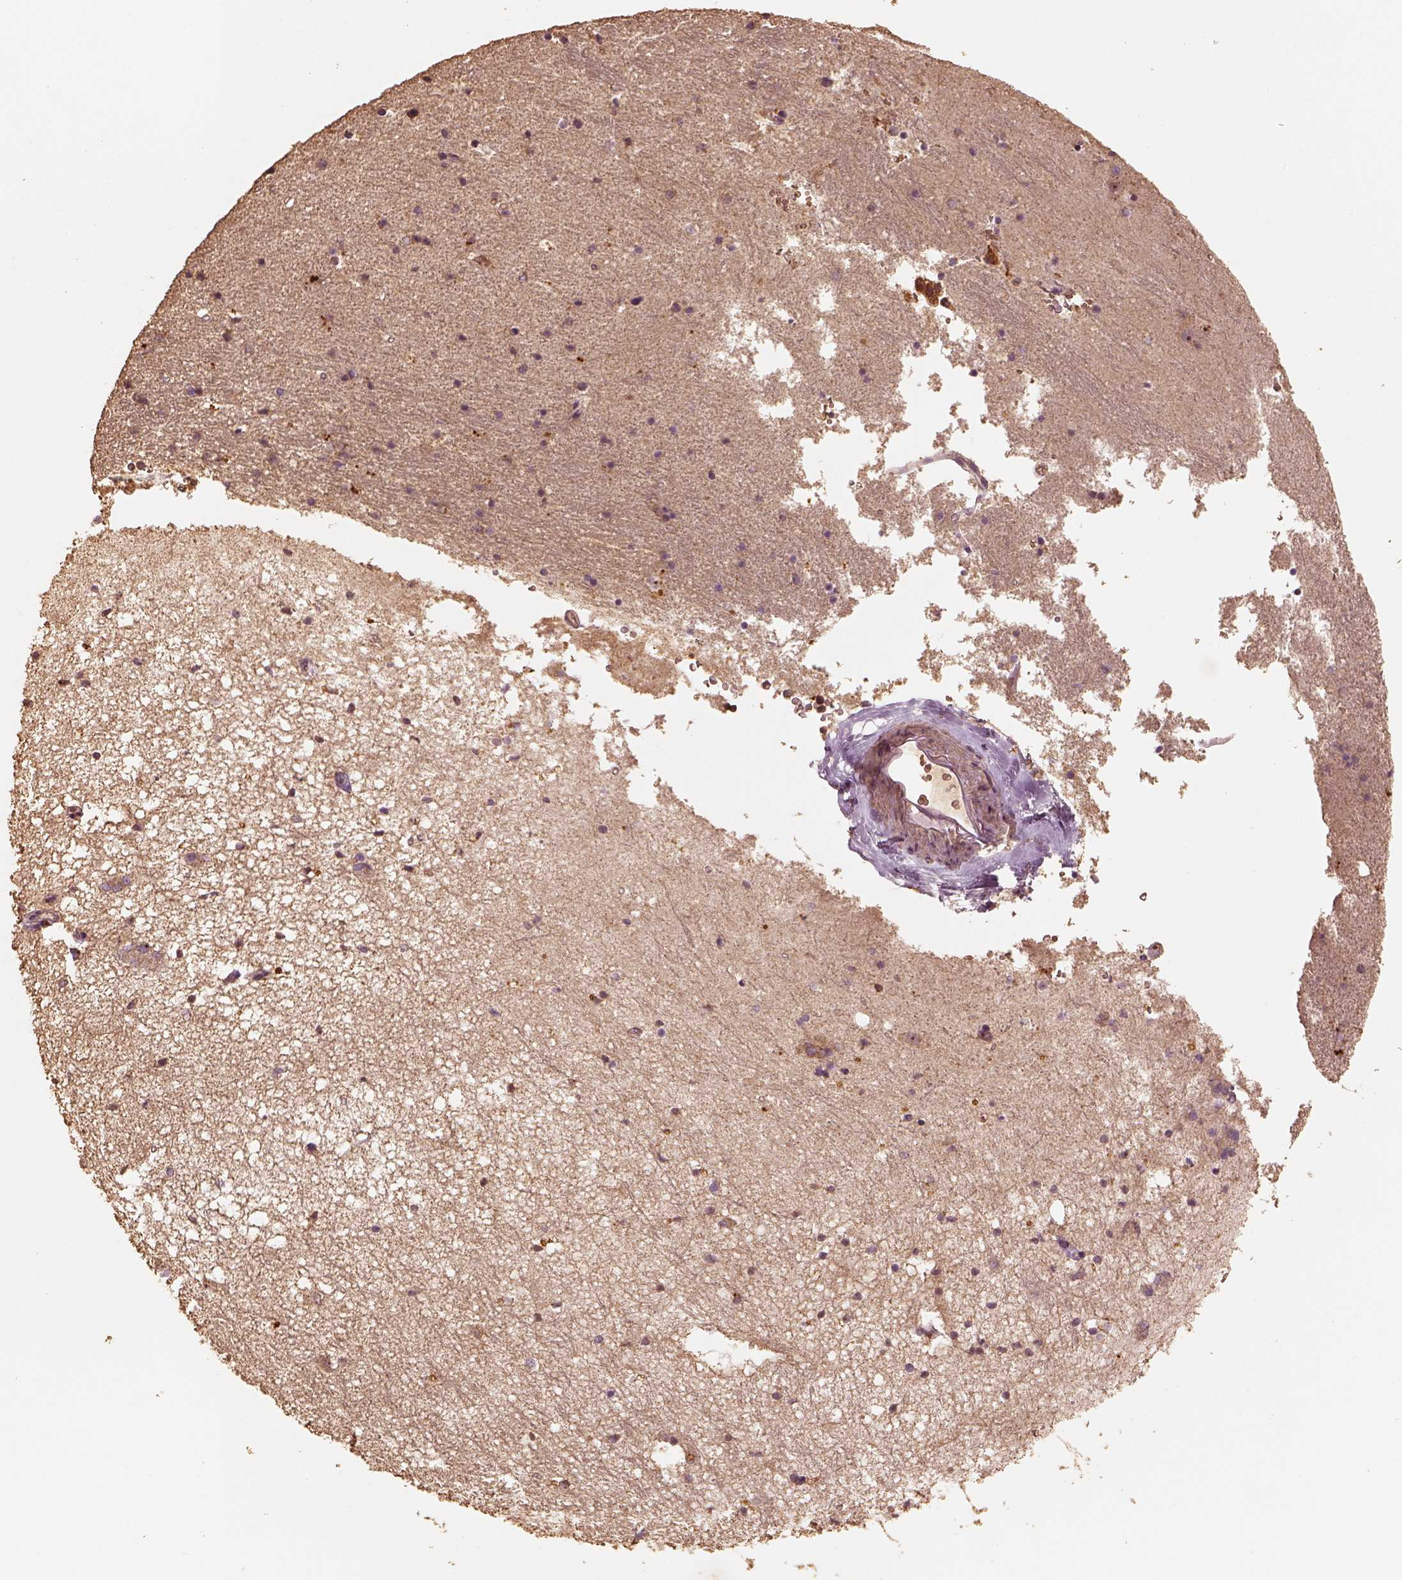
{"staining": {"intensity": "negative", "quantity": "none", "location": "none"}, "tissue": "hippocampus", "cell_type": "Glial cells", "image_type": "normal", "snomed": [{"axis": "morphology", "description": "Normal tissue, NOS"}, {"axis": "topography", "description": "Hippocampus"}], "caption": "There is no significant positivity in glial cells of hippocampus.", "gene": "PTGES2", "patient": {"sex": "male", "age": 44}}